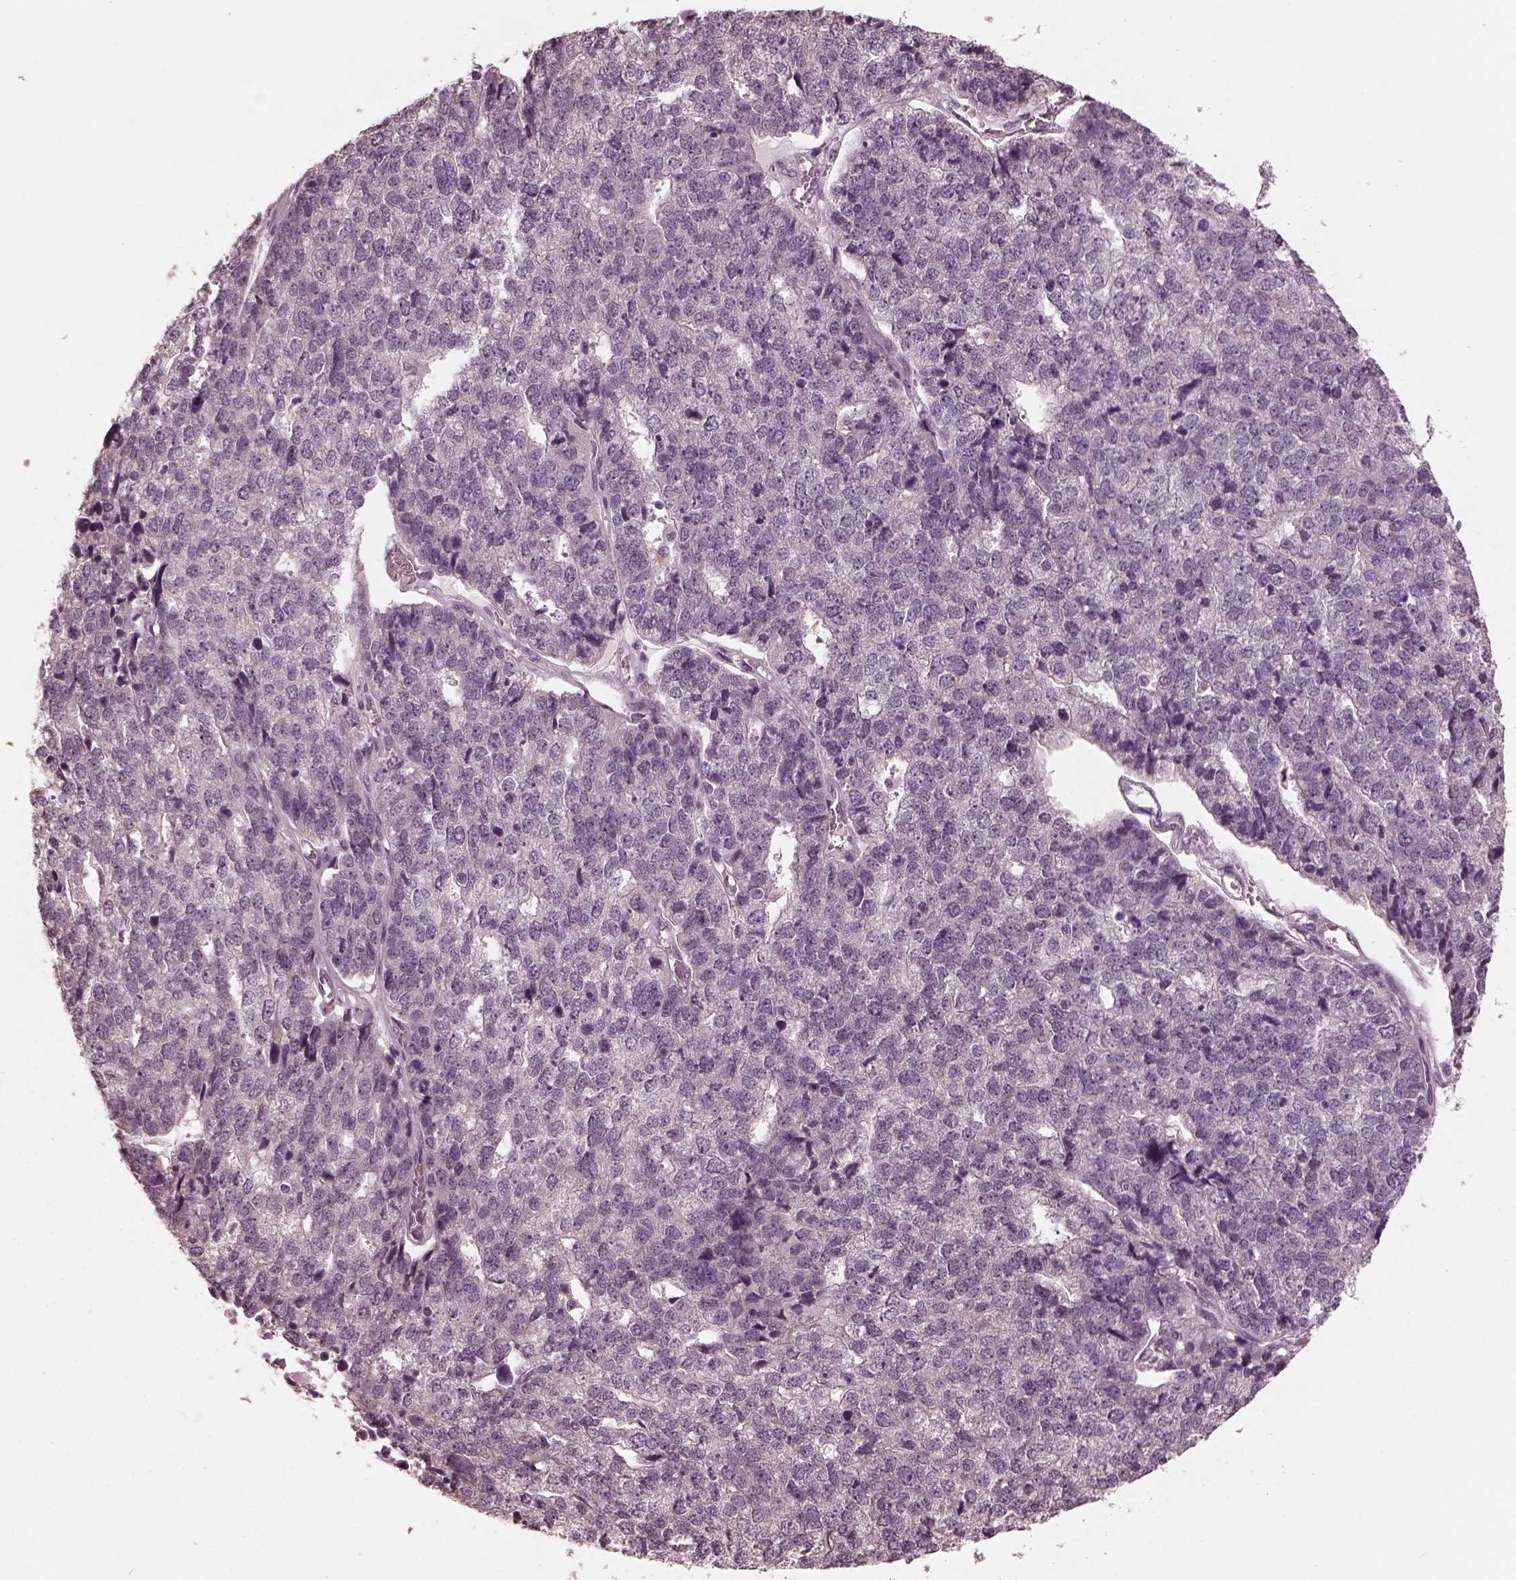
{"staining": {"intensity": "negative", "quantity": "none", "location": "none"}, "tissue": "stomach cancer", "cell_type": "Tumor cells", "image_type": "cancer", "snomed": [{"axis": "morphology", "description": "Adenocarcinoma, NOS"}, {"axis": "topography", "description": "Stomach"}], "caption": "This is a micrograph of immunohistochemistry staining of stomach adenocarcinoma, which shows no positivity in tumor cells.", "gene": "RGS7", "patient": {"sex": "male", "age": 69}}